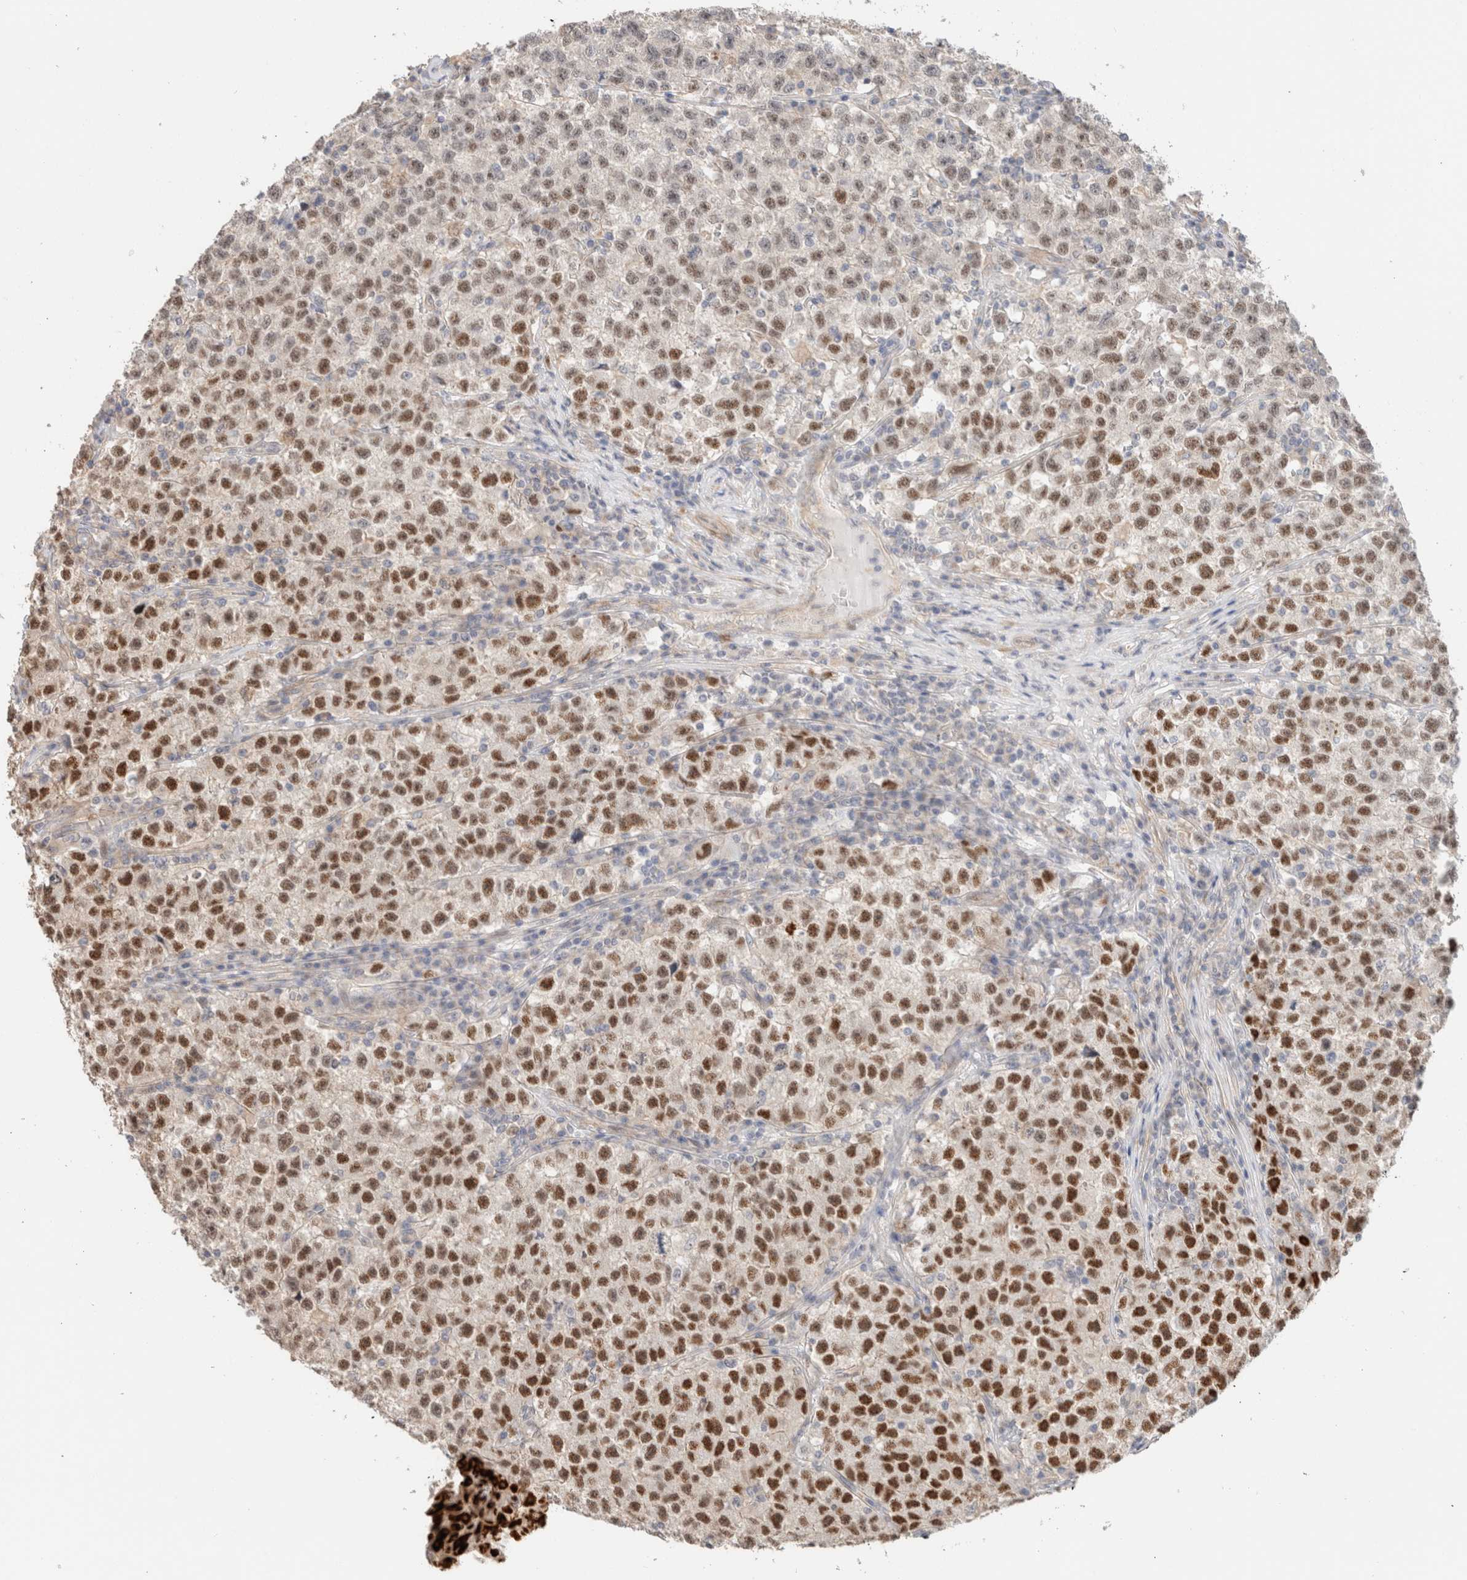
{"staining": {"intensity": "strong", "quantity": "25%-75%", "location": "nuclear"}, "tissue": "testis cancer", "cell_type": "Tumor cells", "image_type": "cancer", "snomed": [{"axis": "morphology", "description": "Seminoma, NOS"}, {"axis": "topography", "description": "Testis"}], "caption": "IHC photomicrograph of testis cancer (seminoma) stained for a protein (brown), which displays high levels of strong nuclear staining in approximately 25%-75% of tumor cells.", "gene": "ID3", "patient": {"sex": "male", "age": 22}}